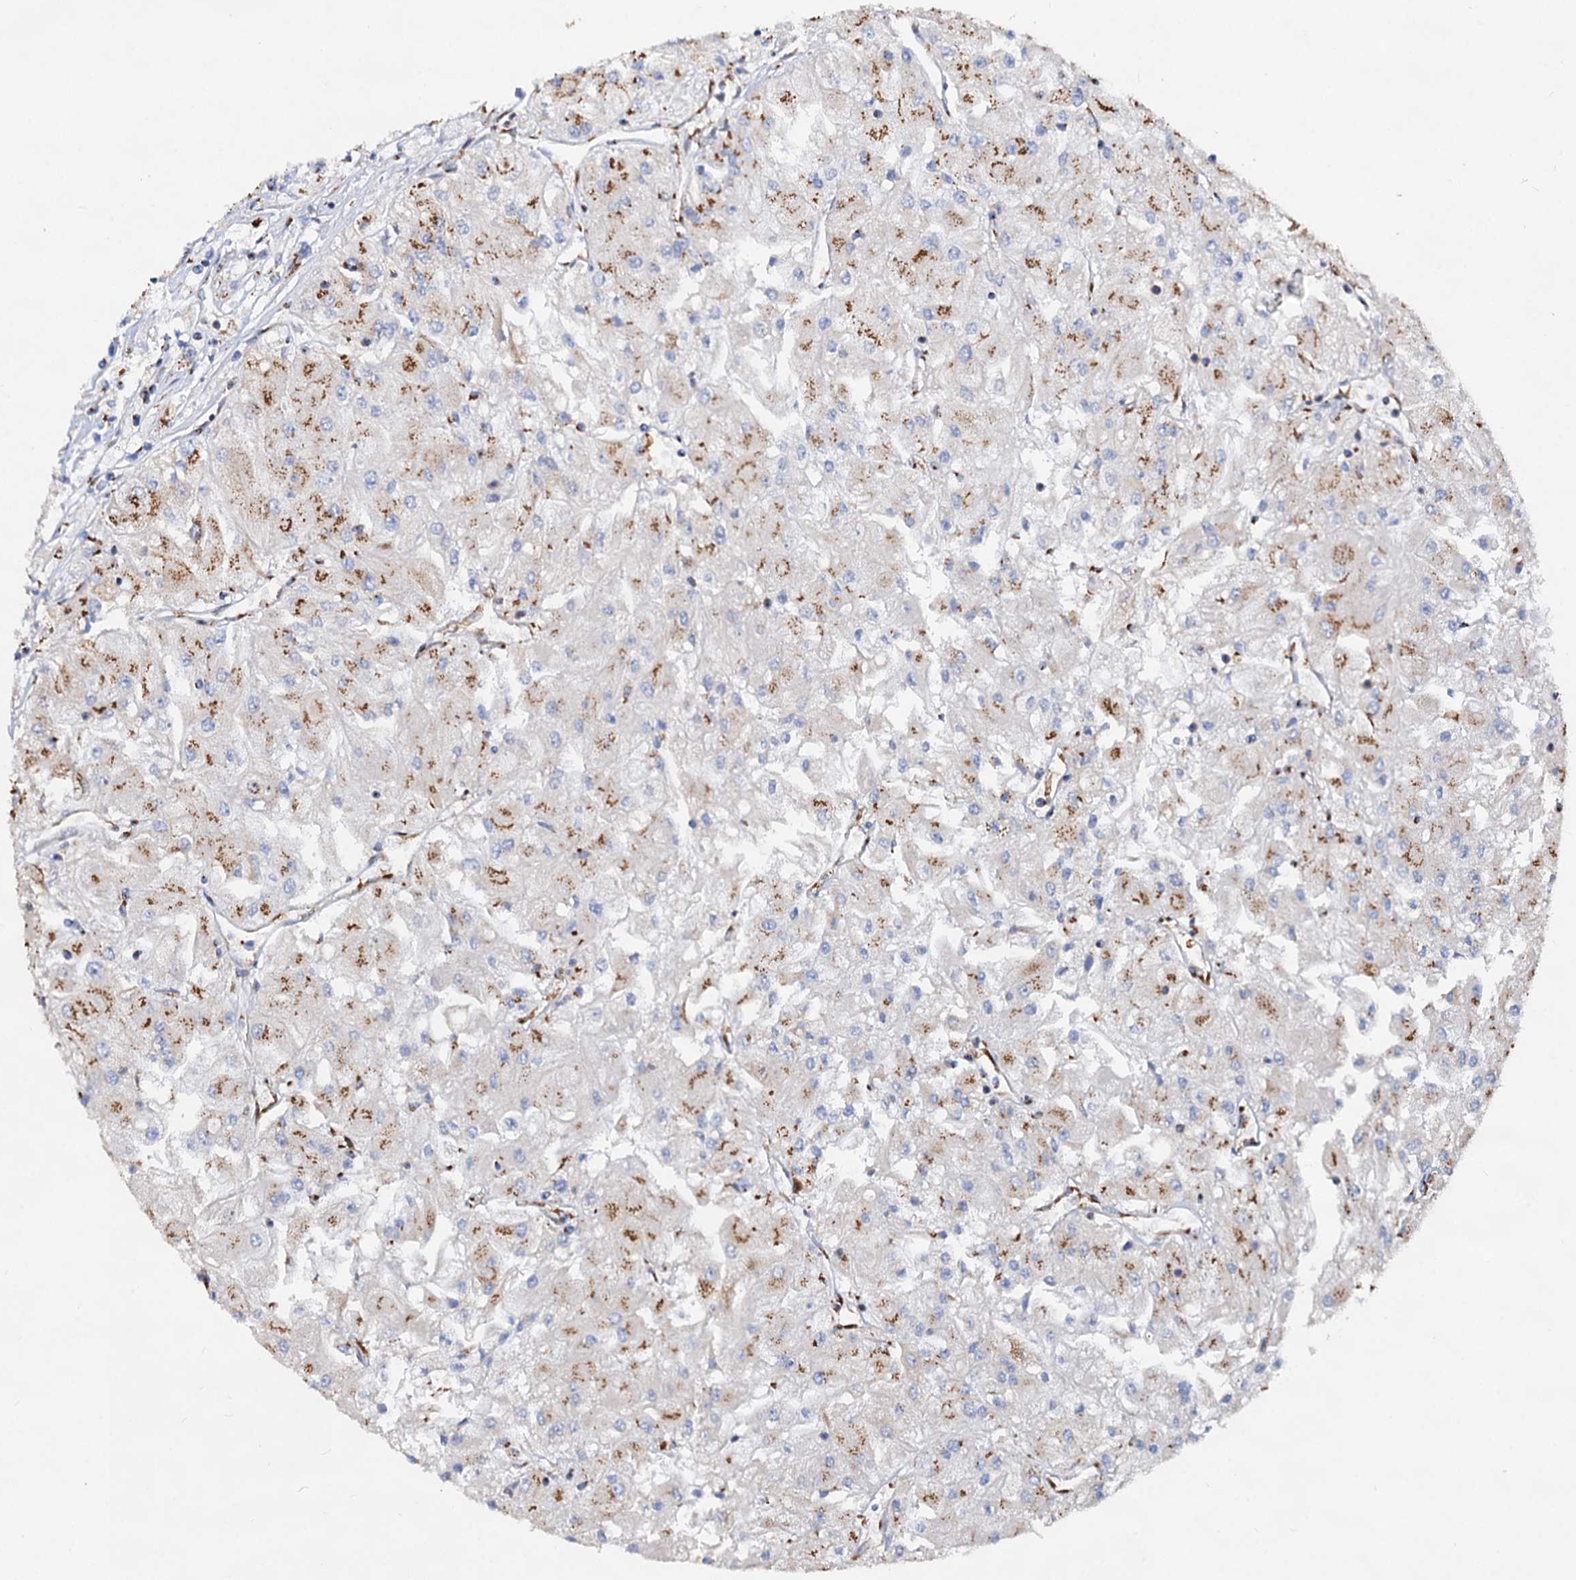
{"staining": {"intensity": "moderate", "quantity": "25%-75%", "location": "cytoplasmic/membranous"}, "tissue": "renal cancer", "cell_type": "Tumor cells", "image_type": "cancer", "snomed": [{"axis": "morphology", "description": "Adenocarcinoma, NOS"}, {"axis": "topography", "description": "Kidney"}], "caption": "Immunohistochemistry (IHC) (DAB (3,3'-diaminobenzidine)) staining of adenocarcinoma (renal) demonstrates moderate cytoplasmic/membranous protein staining in about 25%-75% of tumor cells.", "gene": "TM9SF3", "patient": {"sex": "male", "age": 80}}